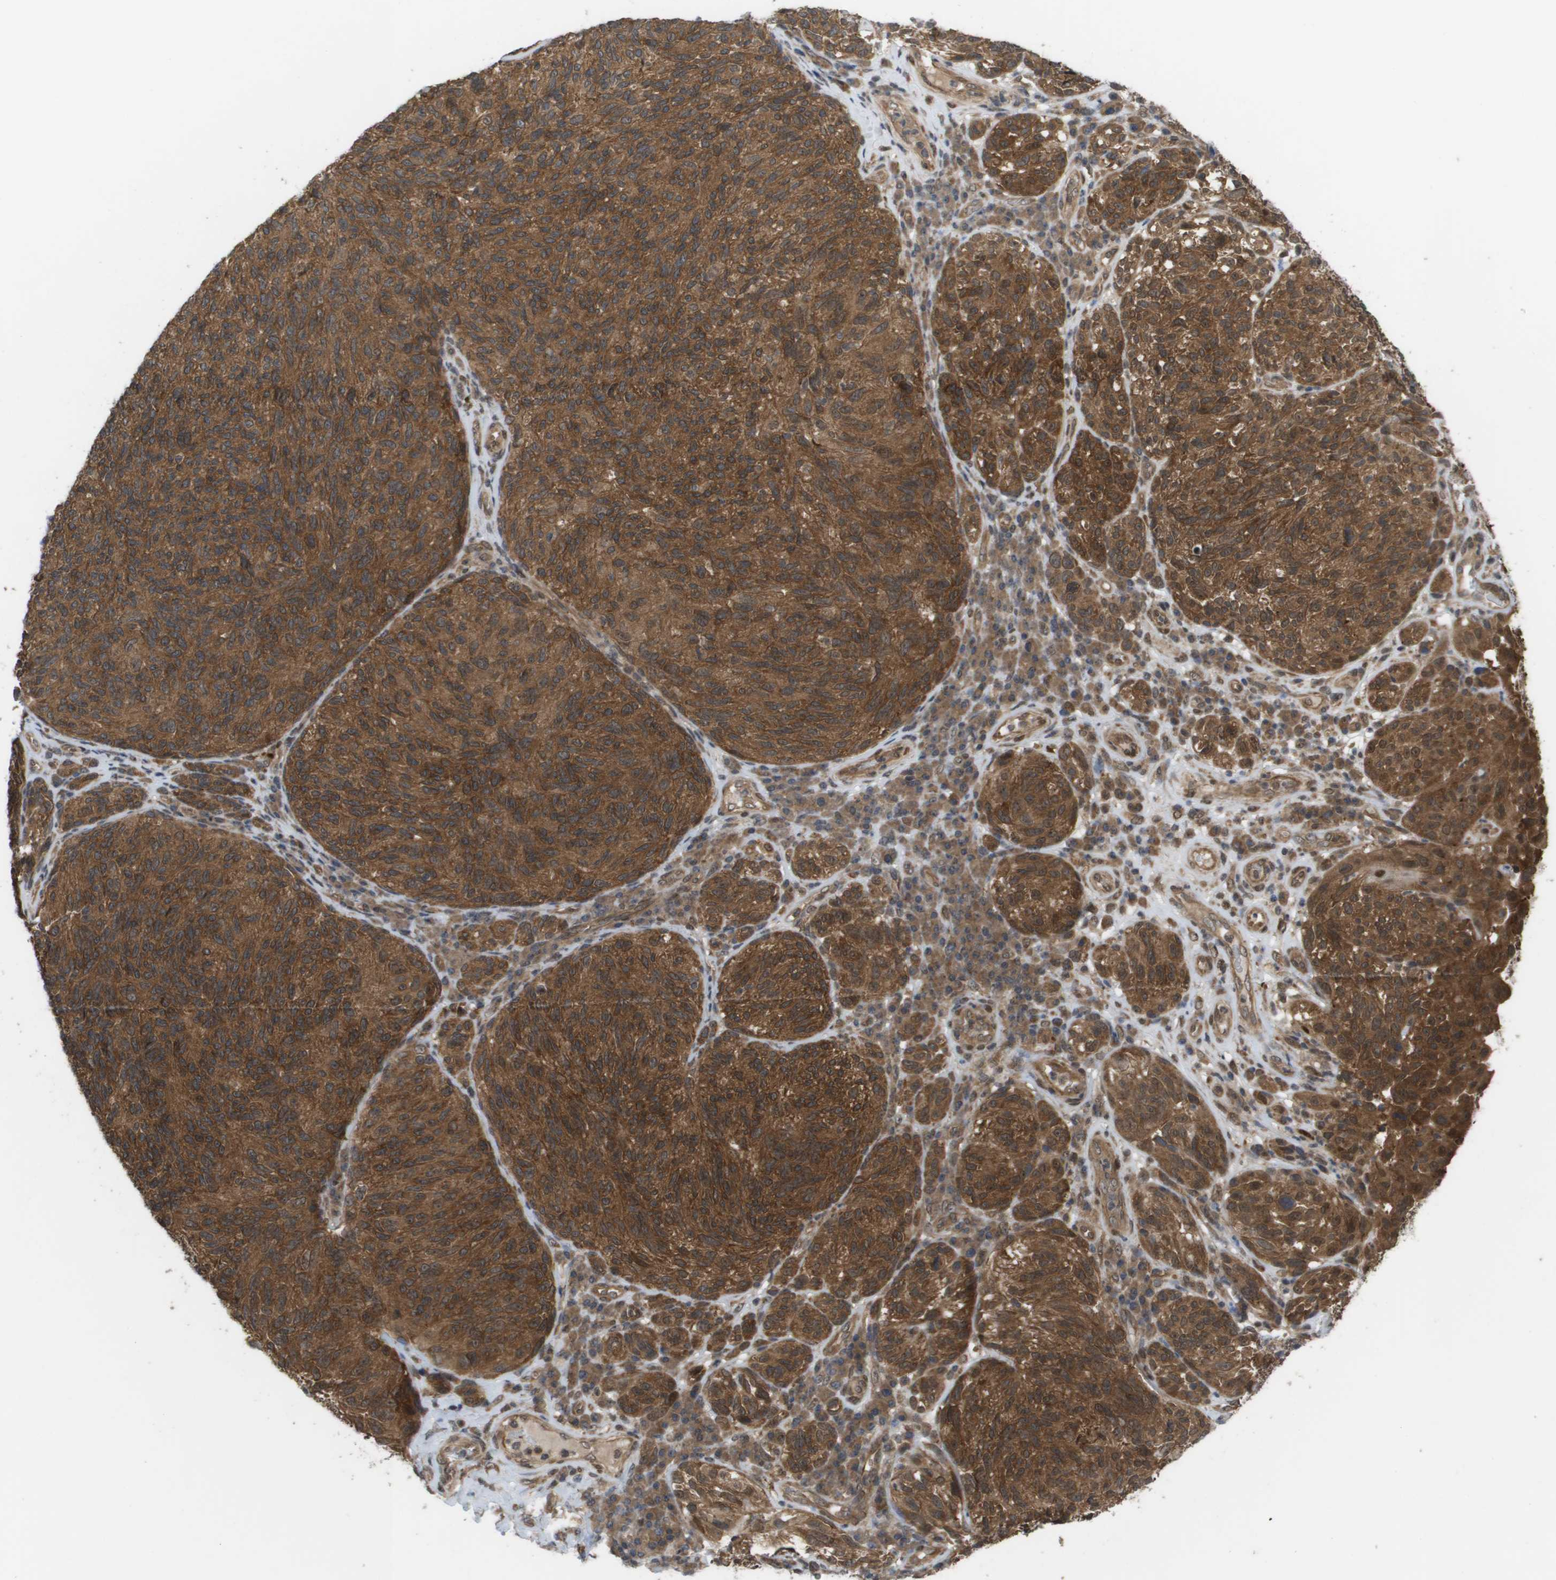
{"staining": {"intensity": "moderate", "quantity": ">75%", "location": "cytoplasmic/membranous,nuclear"}, "tissue": "melanoma", "cell_type": "Tumor cells", "image_type": "cancer", "snomed": [{"axis": "morphology", "description": "Malignant melanoma, NOS"}, {"axis": "topography", "description": "Skin"}], "caption": "This is an image of immunohistochemistry staining of melanoma, which shows moderate expression in the cytoplasmic/membranous and nuclear of tumor cells.", "gene": "CTPS2", "patient": {"sex": "female", "age": 73}}